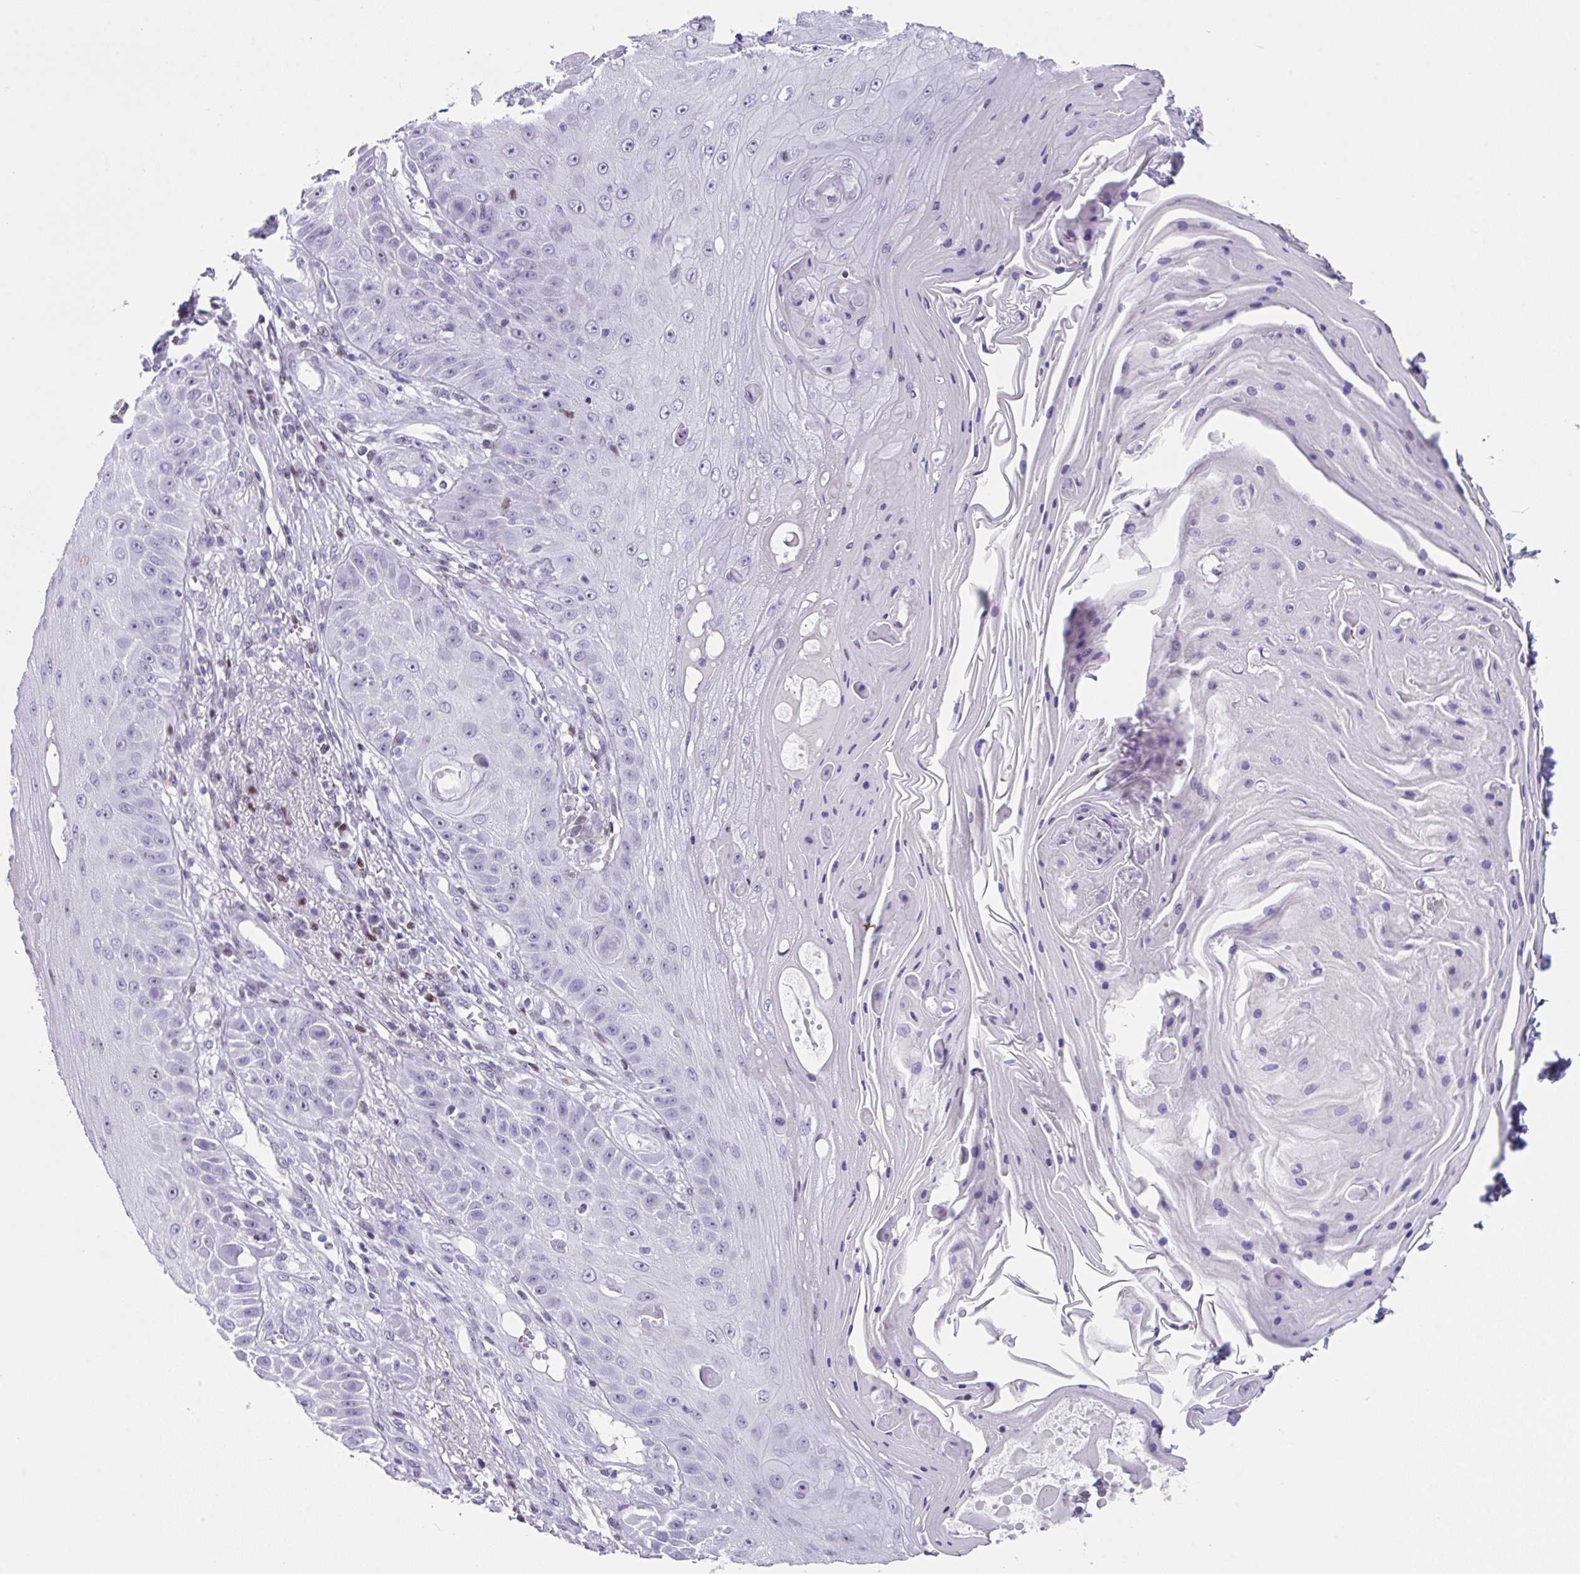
{"staining": {"intensity": "negative", "quantity": "none", "location": "none"}, "tissue": "skin cancer", "cell_type": "Tumor cells", "image_type": "cancer", "snomed": [{"axis": "morphology", "description": "Squamous cell carcinoma, NOS"}, {"axis": "topography", "description": "Skin"}], "caption": "Tumor cells show no significant expression in skin cancer (squamous cell carcinoma).", "gene": "TCF3", "patient": {"sex": "male", "age": 70}}